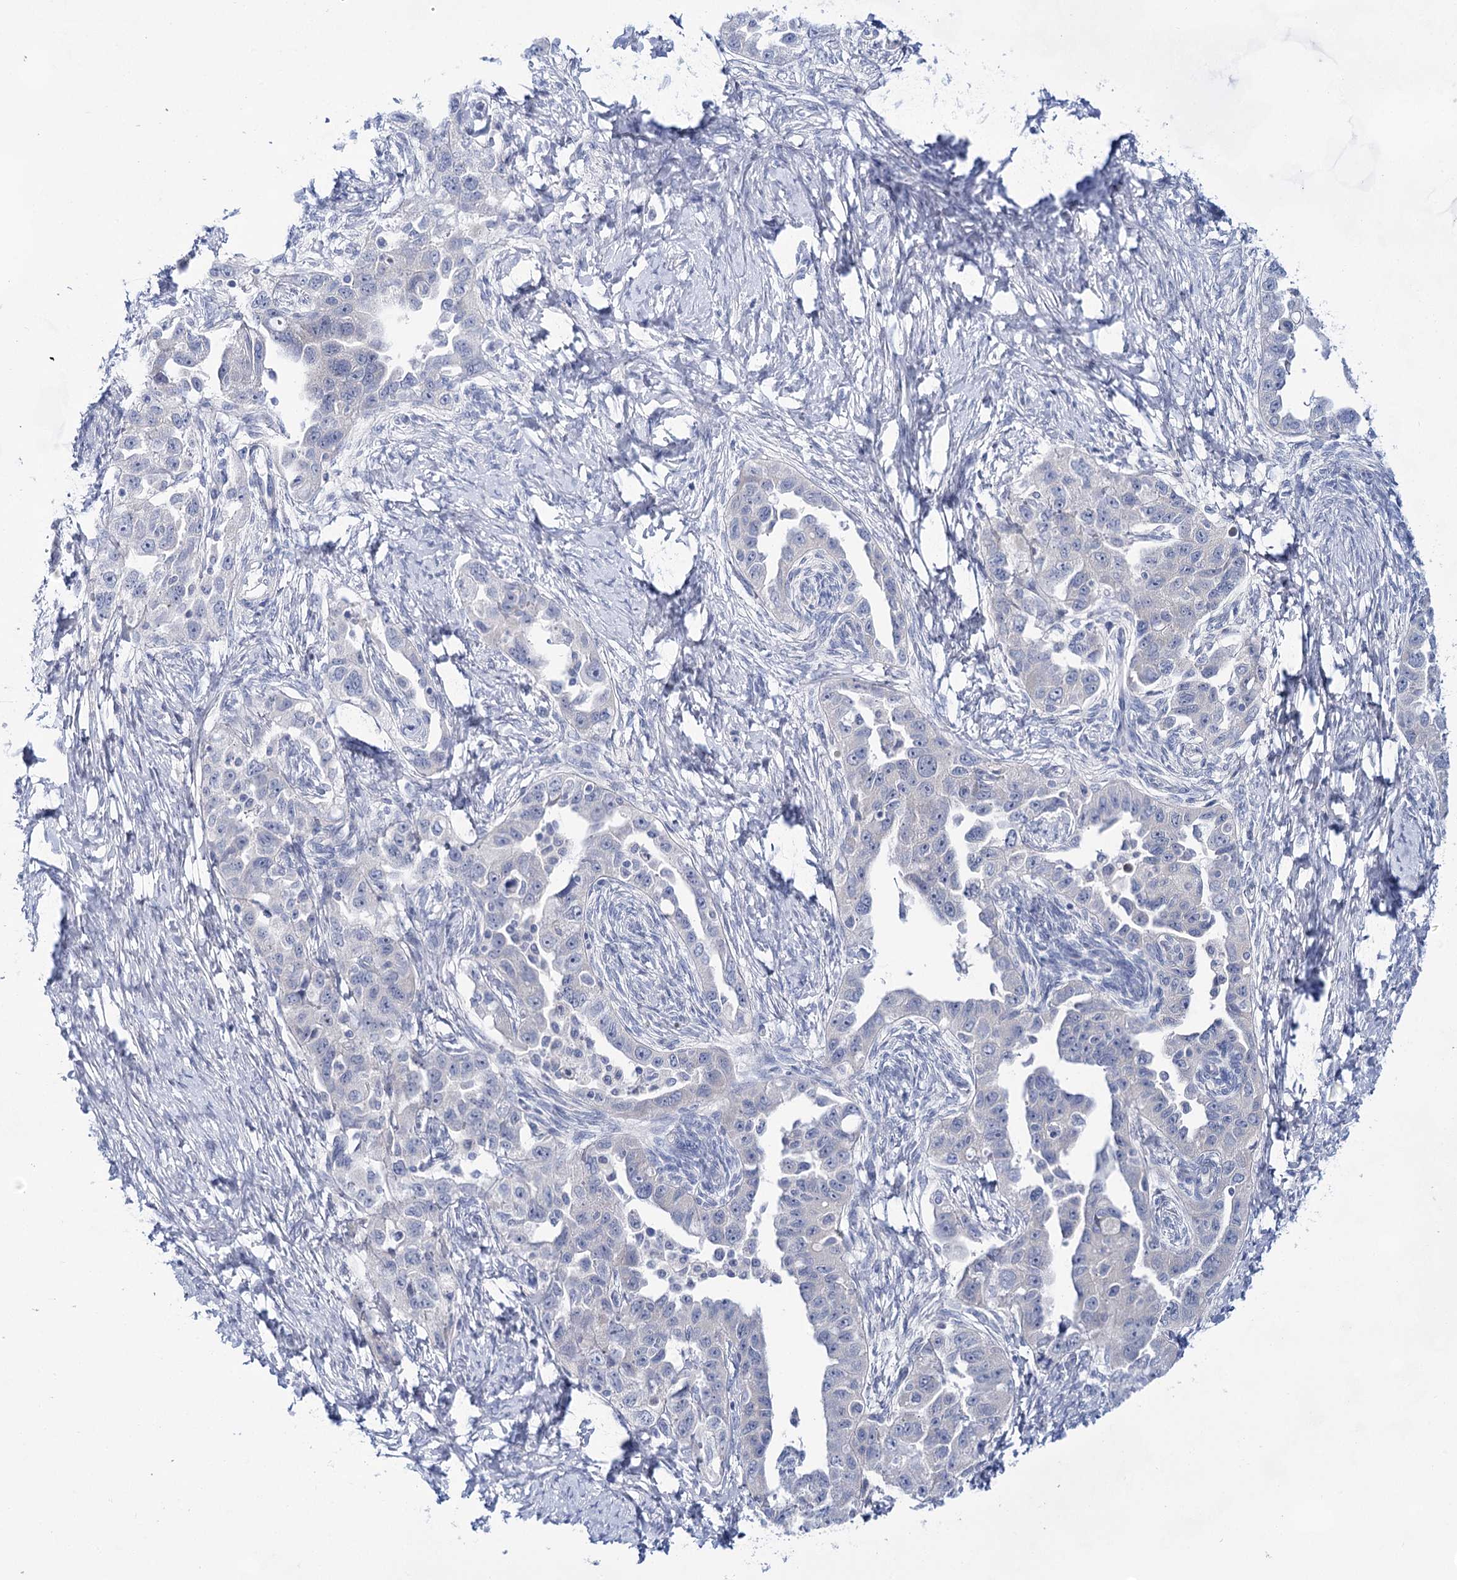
{"staining": {"intensity": "negative", "quantity": "none", "location": "none"}, "tissue": "ovarian cancer", "cell_type": "Tumor cells", "image_type": "cancer", "snomed": [{"axis": "morphology", "description": "Carcinoma, NOS"}, {"axis": "morphology", "description": "Cystadenocarcinoma, serous, NOS"}, {"axis": "topography", "description": "Ovary"}], "caption": "This micrograph is of ovarian cancer (serous cystadenocarcinoma) stained with immunohistochemistry (IHC) to label a protein in brown with the nuclei are counter-stained blue. There is no expression in tumor cells.", "gene": "LALBA", "patient": {"sex": "female", "age": 69}}